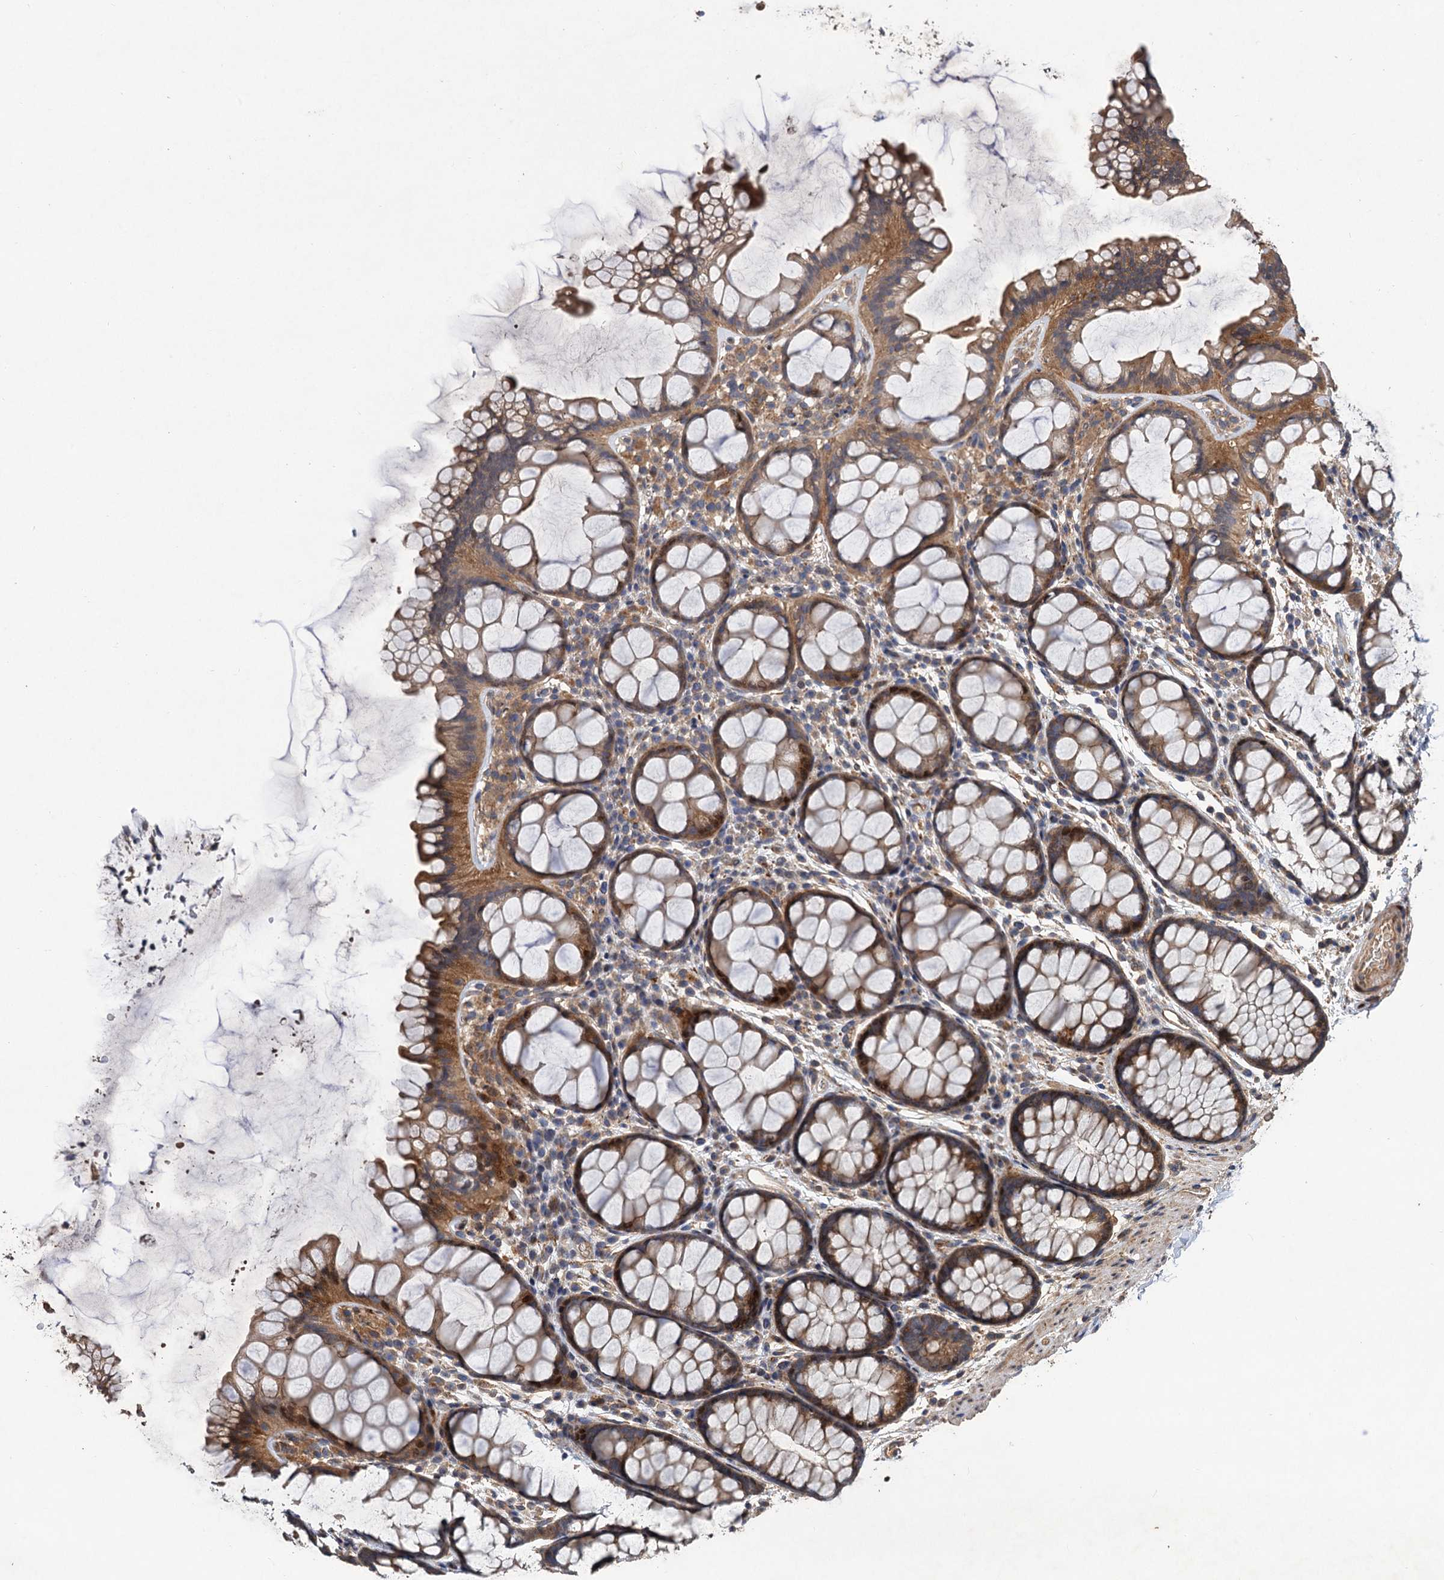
{"staining": {"intensity": "moderate", "quantity": ">75%", "location": "cytoplasmic/membranous"}, "tissue": "colon", "cell_type": "Endothelial cells", "image_type": "normal", "snomed": [{"axis": "morphology", "description": "Normal tissue, NOS"}, {"axis": "topography", "description": "Colon"}], "caption": "Brown immunohistochemical staining in benign human colon shows moderate cytoplasmic/membranous positivity in about >75% of endothelial cells. The protein is stained brown, and the nuclei are stained in blue (DAB (3,3'-diaminobenzidine) IHC with brightfield microscopy, high magnification).", "gene": "TMEM39B", "patient": {"sex": "female", "age": 82}}